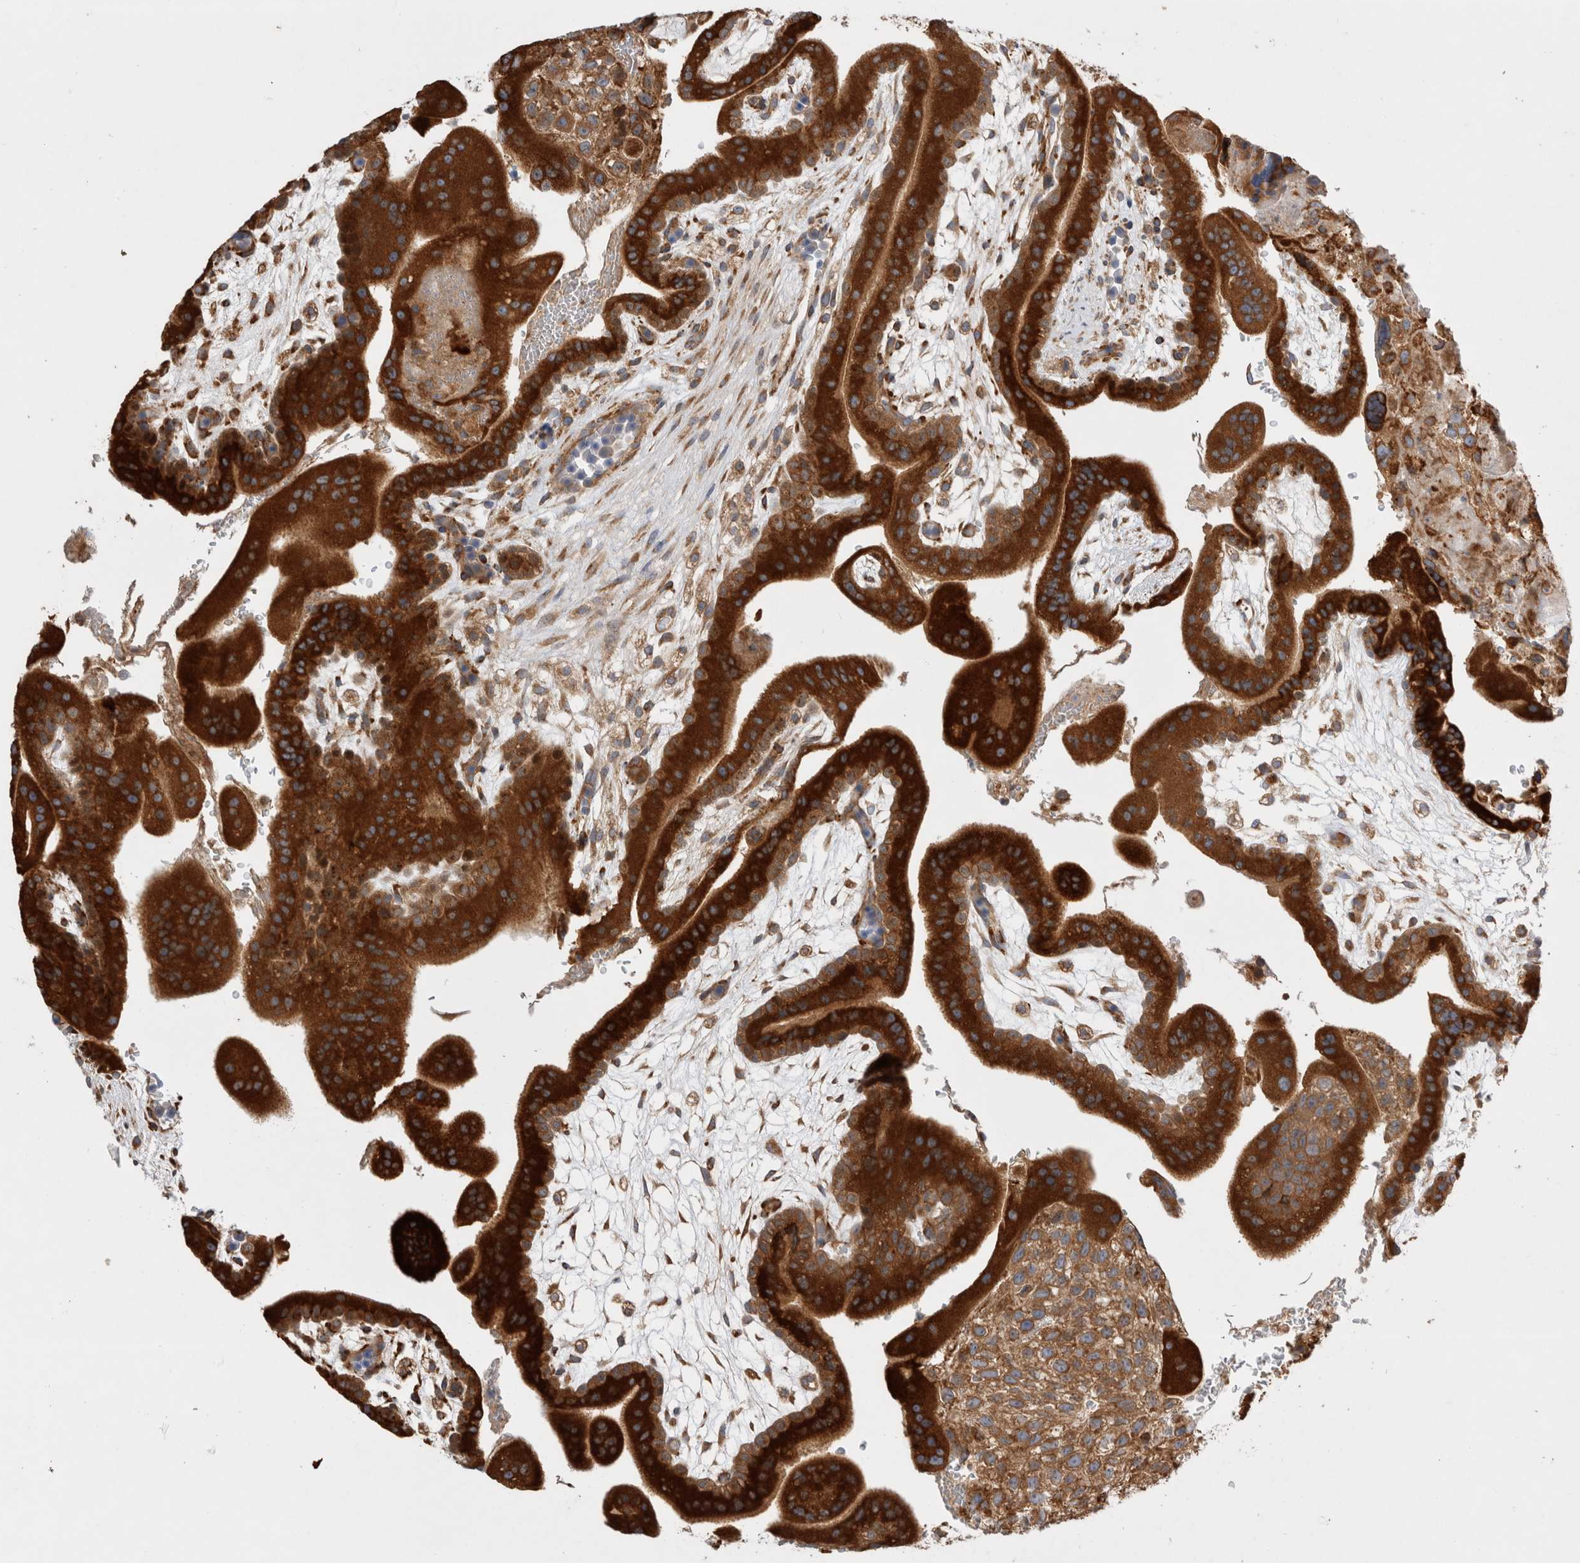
{"staining": {"intensity": "strong", "quantity": ">75%", "location": "cytoplasmic/membranous"}, "tissue": "placenta", "cell_type": "Decidual cells", "image_type": "normal", "snomed": [{"axis": "morphology", "description": "Normal tissue, NOS"}, {"axis": "topography", "description": "Placenta"}], "caption": "Placenta was stained to show a protein in brown. There is high levels of strong cytoplasmic/membranous staining in approximately >75% of decidual cells.", "gene": "PDCD10", "patient": {"sex": "female", "age": 35}}